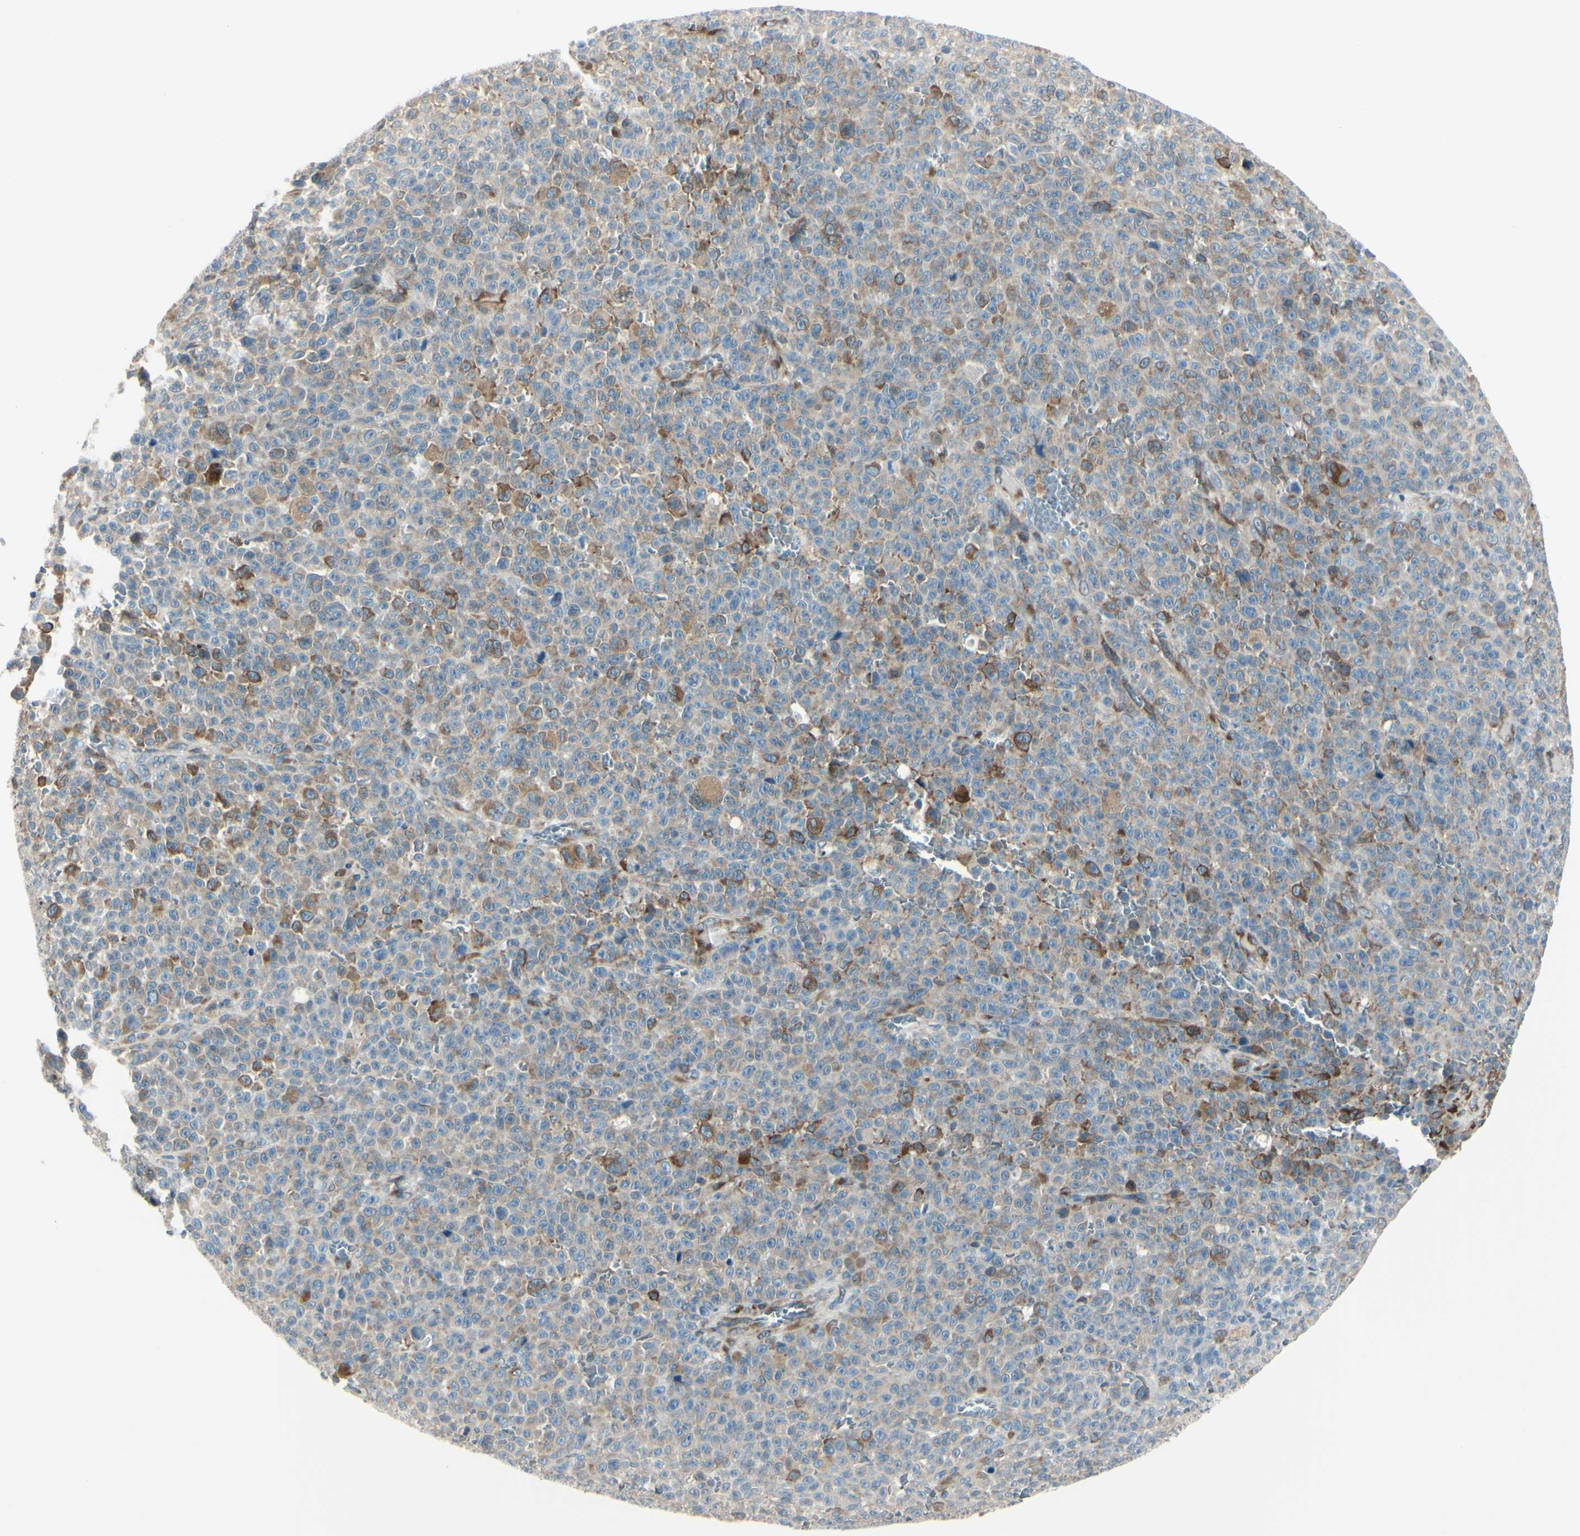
{"staining": {"intensity": "weak", "quantity": ">75%", "location": "cytoplasmic/membranous"}, "tissue": "melanoma", "cell_type": "Tumor cells", "image_type": "cancer", "snomed": [{"axis": "morphology", "description": "Malignant melanoma, NOS"}, {"axis": "topography", "description": "Skin"}], "caption": "A brown stain shows weak cytoplasmic/membranous positivity of a protein in human melanoma tumor cells. Immunohistochemistry stains the protein in brown and the nuclei are stained blue.", "gene": "SELENOS", "patient": {"sex": "female", "age": 82}}